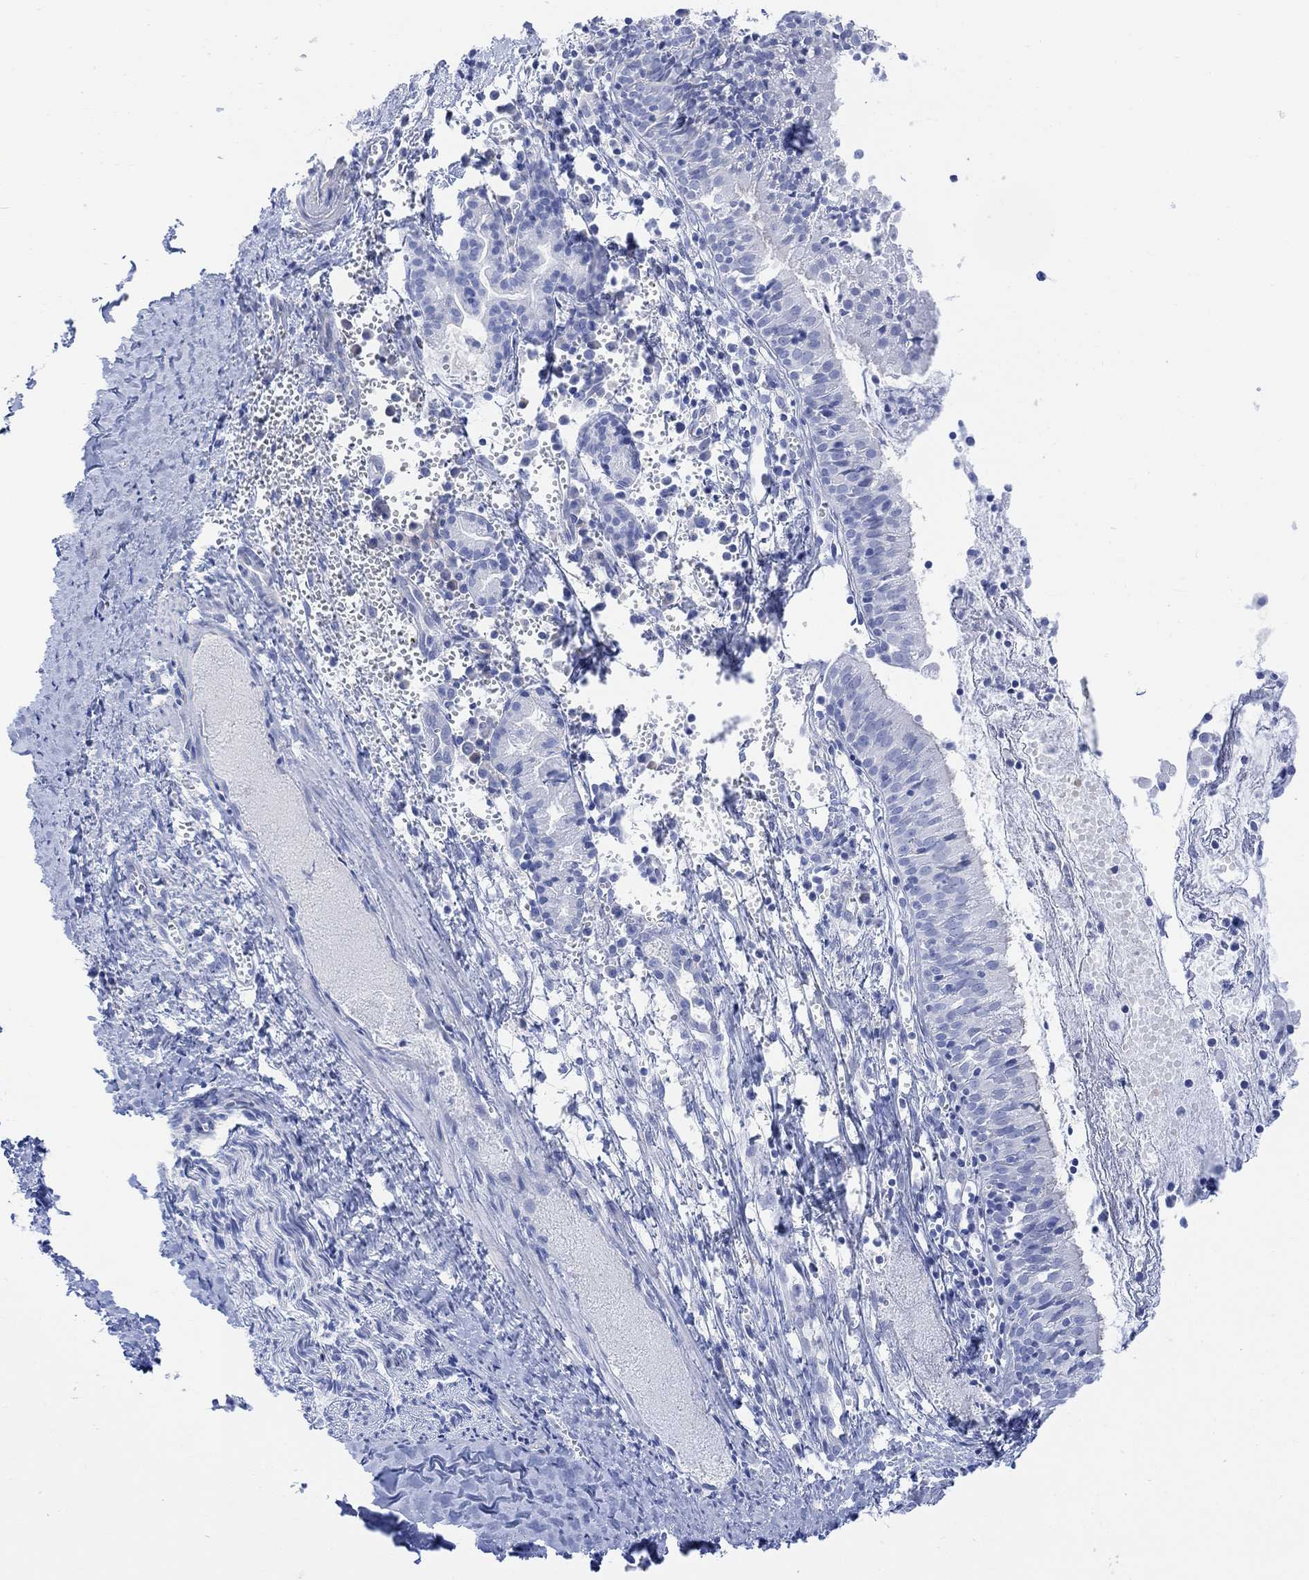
{"staining": {"intensity": "negative", "quantity": "none", "location": "none"}, "tissue": "nasopharynx", "cell_type": "Respiratory epithelial cells", "image_type": "normal", "snomed": [{"axis": "morphology", "description": "Normal tissue, NOS"}, {"axis": "topography", "description": "Nasopharynx"}], "caption": "Immunohistochemistry image of normal human nasopharynx stained for a protein (brown), which demonstrates no staining in respiratory epithelial cells.", "gene": "GNG13", "patient": {"sex": "male", "age": 9}}